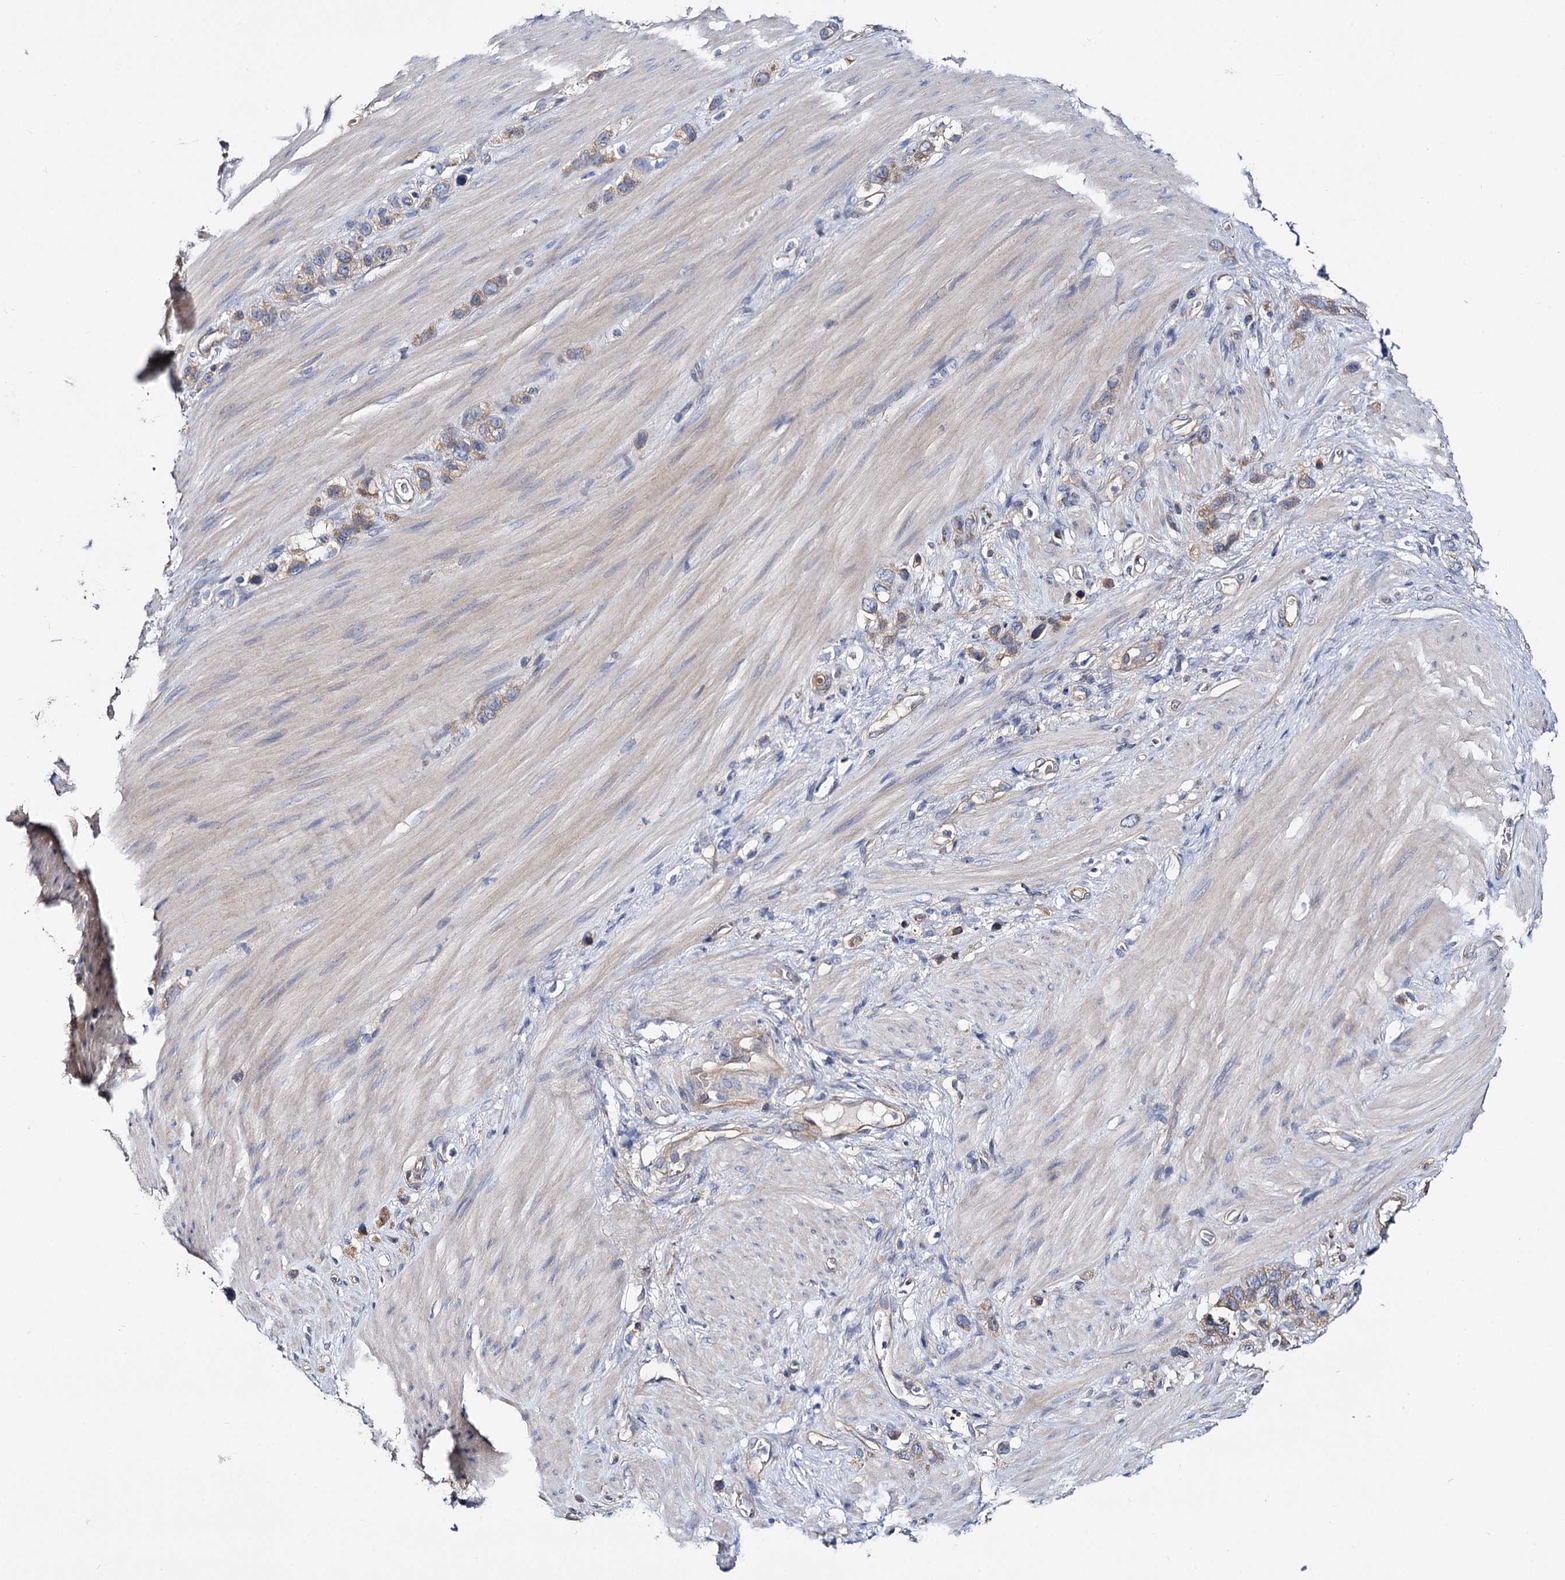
{"staining": {"intensity": "weak", "quantity": "25%-75%", "location": "cytoplasmic/membranous"}, "tissue": "stomach cancer", "cell_type": "Tumor cells", "image_type": "cancer", "snomed": [{"axis": "morphology", "description": "Adenocarcinoma, NOS"}, {"axis": "morphology", "description": "Adenocarcinoma, High grade"}, {"axis": "topography", "description": "Stomach, upper"}, {"axis": "topography", "description": "Stomach, lower"}], "caption": "A high-resolution micrograph shows immunohistochemistry (IHC) staining of adenocarcinoma (high-grade) (stomach), which displays weak cytoplasmic/membranous expression in approximately 25%-75% of tumor cells.", "gene": "IDI1", "patient": {"sex": "female", "age": 65}}